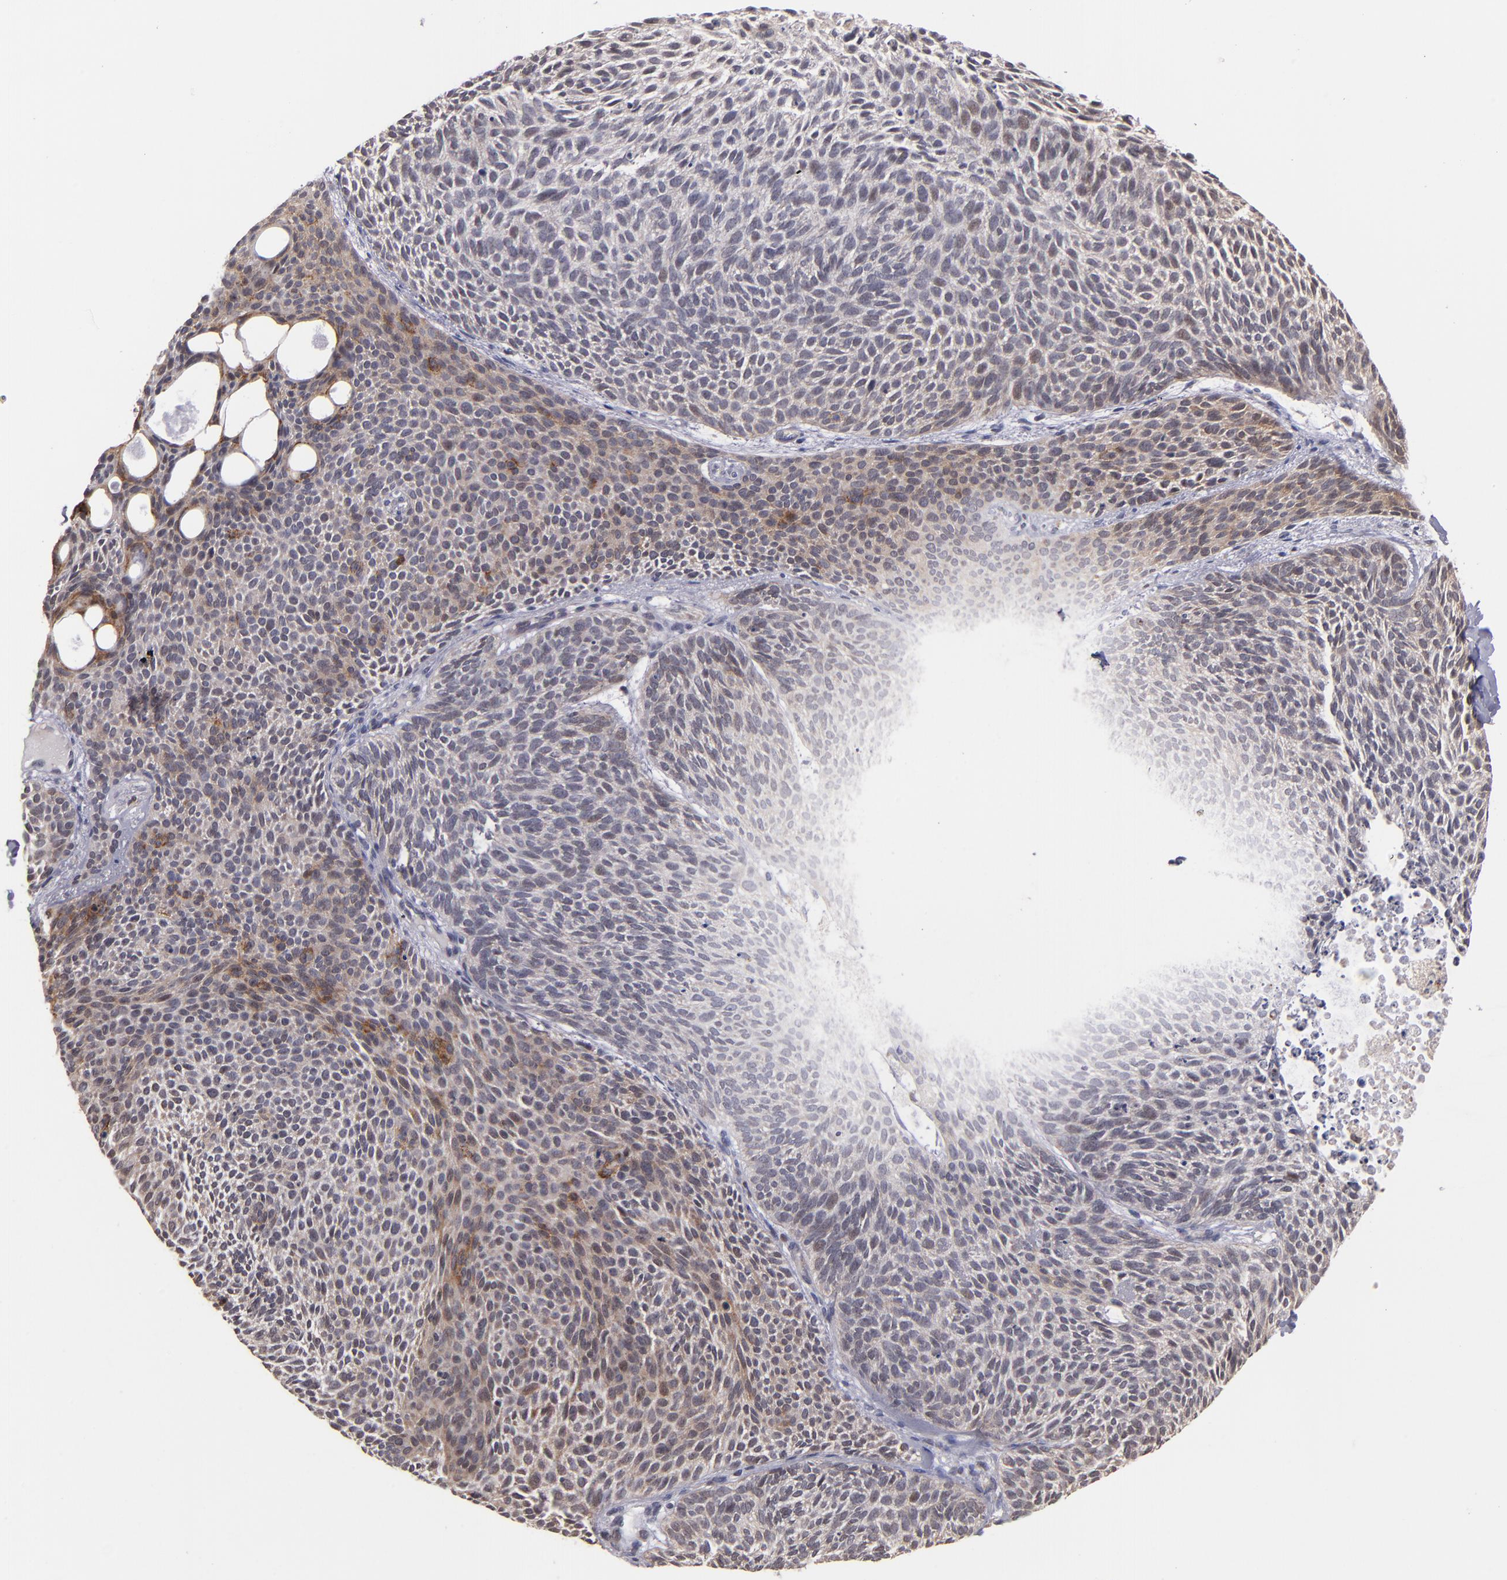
{"staining": {"intensity": "weak", "quantity": ">75%", "location": "cytoplasmic/membranous"}, "tissue": "skin cancer", "cell_type": "Tumor cells", "image_type": "cancer", "snomed": [{"axis": "morphology", "description": "Basal cell carcinoma"}, {"axis": "topography", "description": "Skin"}], "caption": "A photomicrograph of skin basal cell carcinoma stained for a protein demonstrates weak cytoplasmic/membranous brown staining in tumor cells.", "gene": "CASP1", "patient": {"sex": "male", "age": 84}}